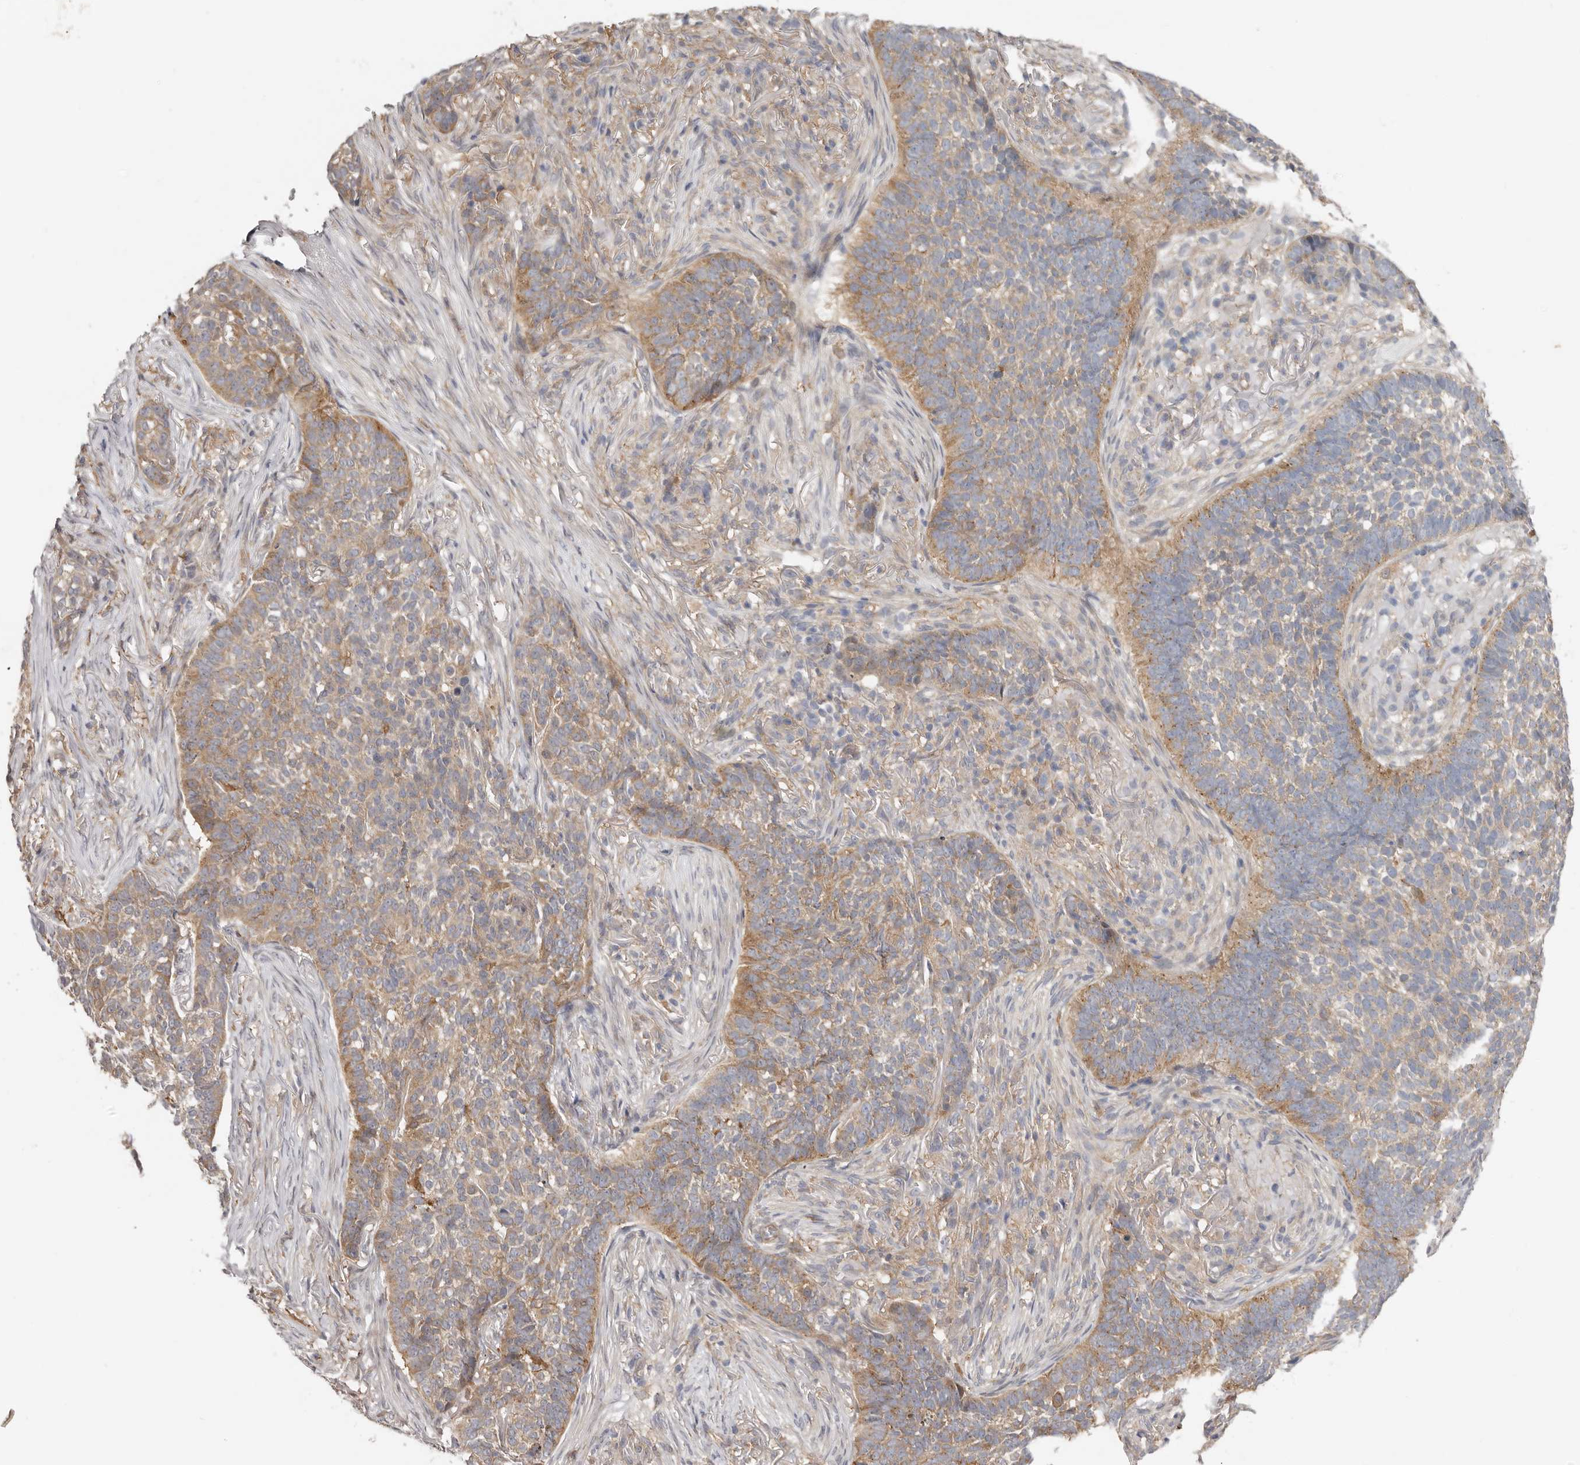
{"staining": {"intensity": "moderate", "quantity": "25%-75%", "location": "cytoplasmic/membranous"}, "tissue": "skin cancer", "cell_type": "Tumor cells", "image_type": "cancer", "snomed": [{"axis": "morphology", "description": "Basal cell carcinoma"}, {"axis": "topography", "description": "Skin"}], "caption": "An image showing moderate cytoplasmic/membranous positivity in approximately 25%-75% of tumor cells in basal cell carcinoma (skin), as visualized by brown immunohistochemical staining.", "gene": "MSRB2", "patient": {"sex": "male", "age": 85}}